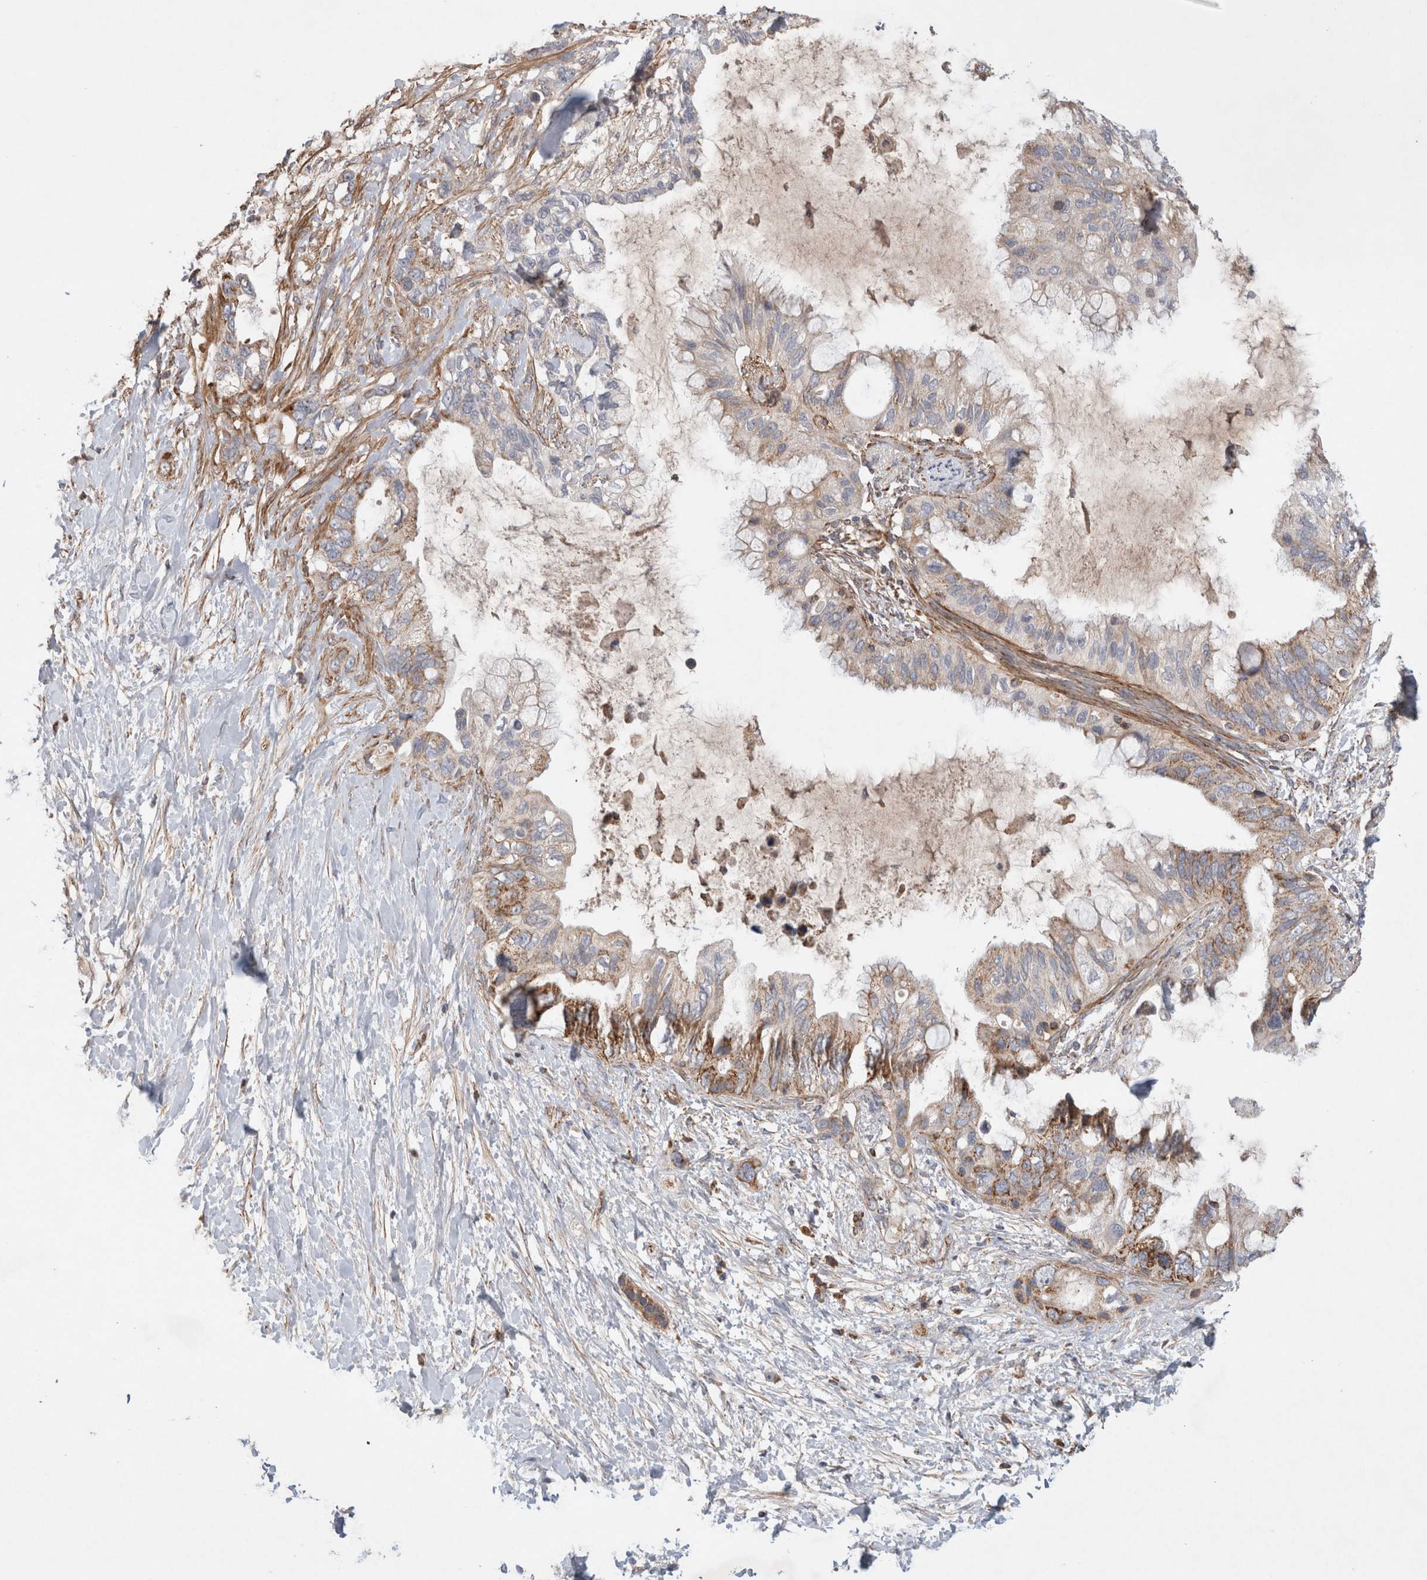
{"staining": {"intensity": "weak", "quantity": "25%-75%", "location": "cytoplasmic/membranous"}, "tissue": "pancreatic cancer", "cell_type": "Tumor cells", "image_type": "cancer", "snomed": [{"axis": "morphology", "description": "Adenocarcinoma, NOS"}, {"axis": "topography", "description": "Pancreas"}], "caption": "A brown stain highlights weak cytoplasmic/membranous positivity of a protein in adenocarcinoma (pancreatic) tumor cells.", "gene": "MRPS28", "patient": {"sex": "female", "age": 56}}